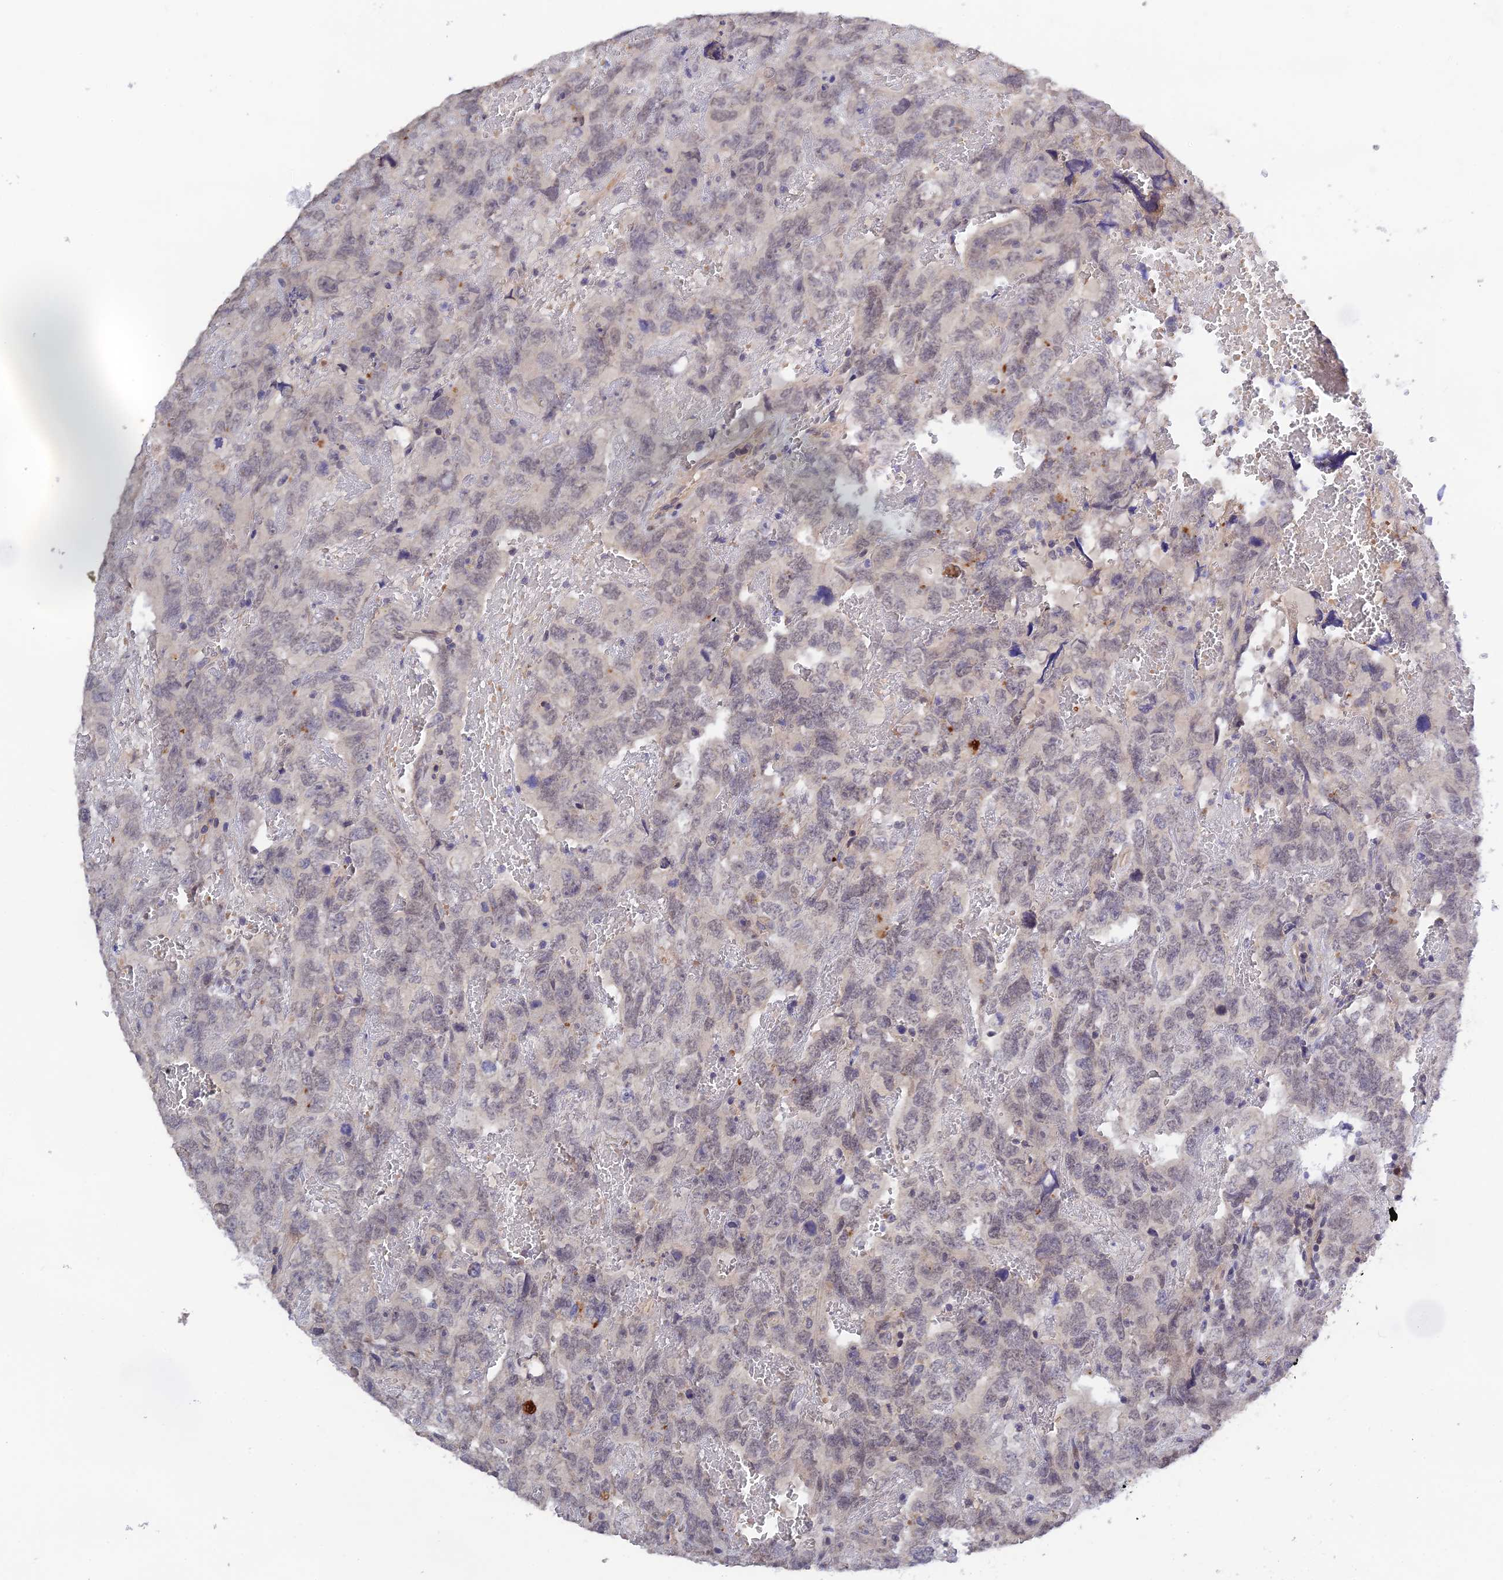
{"staining": {"intensity": "negative", "quantity": "none", "location": "none"}, "tissue": "testis cancer", "cell_type": "Tumor cells", "image_type": "cancer", "snomed": [{"axis": "morphology", "description": "Carcinoma, Embryonal, NOS"}, {"axis": "topography", "description": "Testis"}], "caption": "A high-resolution micrograph shows immunohistochemistry (IHC) staining of testis cancer, which demonstrates no significant staining in tumor cells. (Immunohistochemistry (ihc), brightfield microscopy, high magnification).", "gene": "CWH43", "patient": {"sex": "male", "age": 45}}